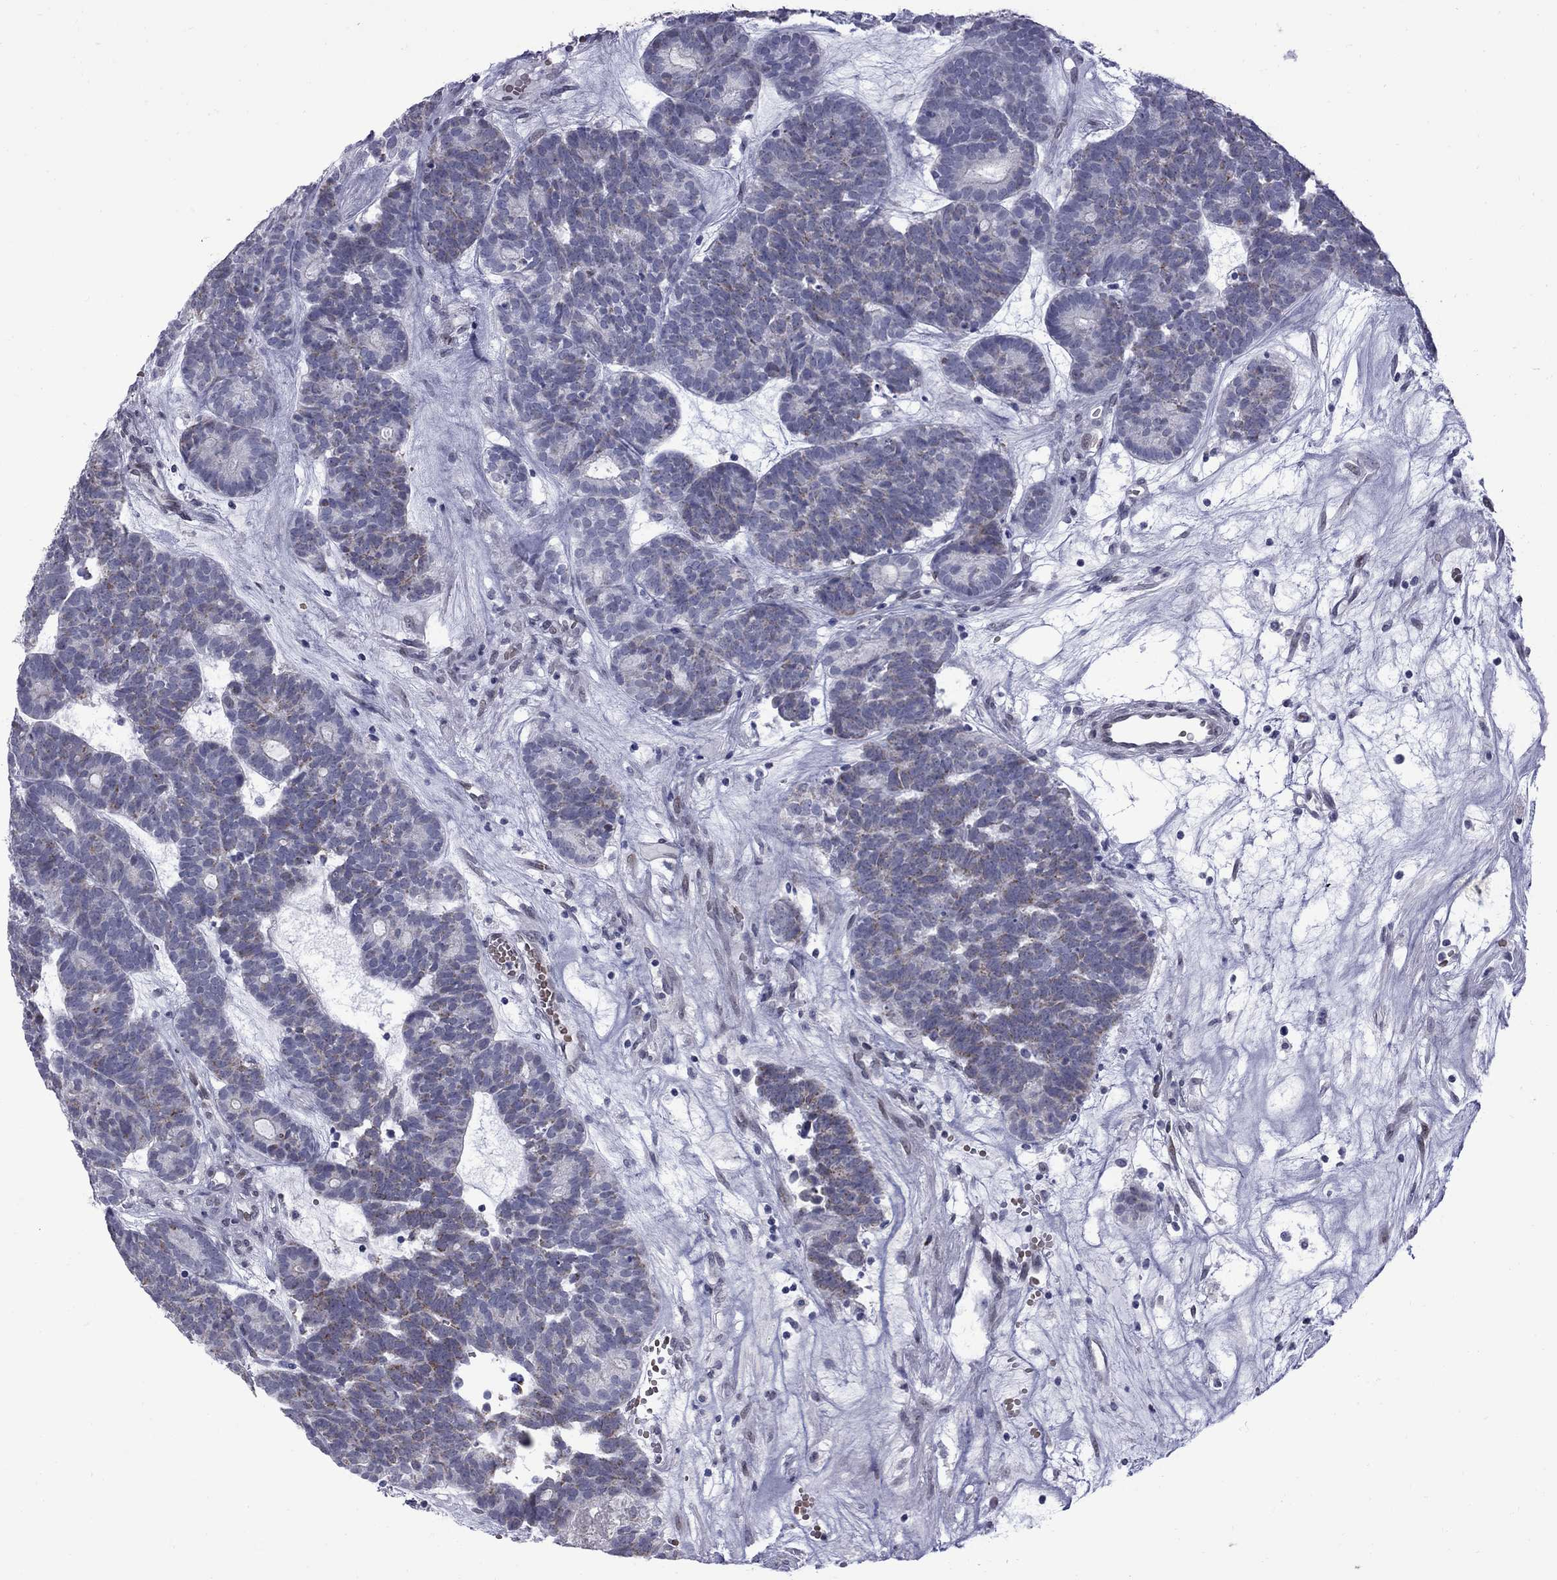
{"staining": {"intensity": "weak", "quantity": "<25%", "location": "cytoplasmic/membranous"}, "tissue": "head and neck cancer", "cell_type": "Tumor cells", "image_type": "cancer", "snomed": [{"axis": "morphology", "description": "Adenocarcinoma, NOS"}, {"axis": "topography", "description": "Head-Neck"}], "caption": "The IHC image has no significant staining in tumor cells of head and neck cancer (adenocarcinoma) tissue. The staining is performed using DAB (3,3'-diaminobenzidine) brown chromogen with nuclei counter-stained in using hematoxylin.", "gene": "CLTCL1", "patient": {"sex": "female", "age": 81}}